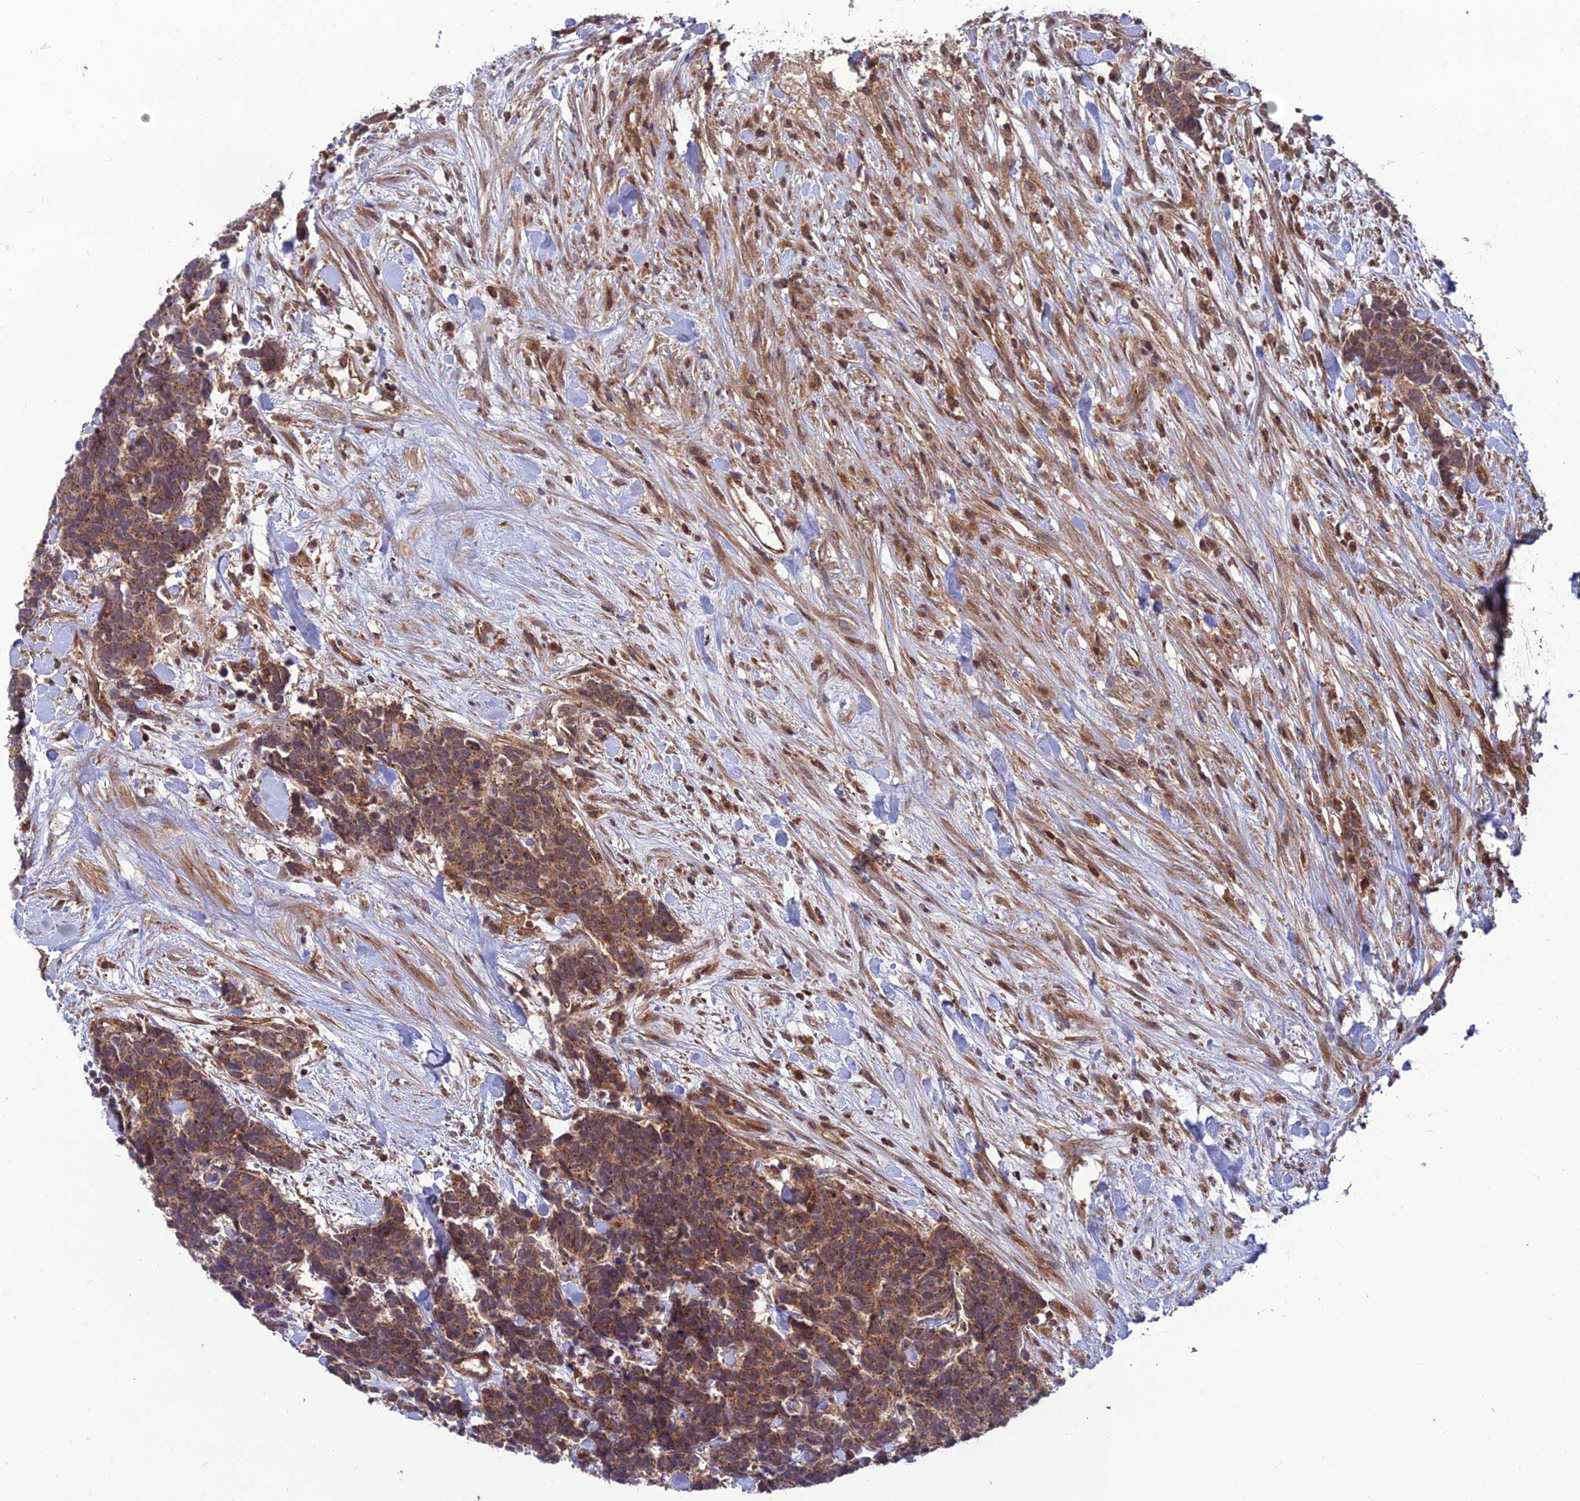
{"staining": {"intensity": "moderate", "quantity": ">75%", "location": "cytoplasmic/membranous"}, "tissue": "carcinoid", "cell_type": "Tumor cells", "image_type": "cancer", "snomed": [{"axis": "morphology", "description": "Carcinoma, NOS"}, {"axis": "morphology", "description": "Carcinoid, malignant, NOS"}, {"axis": "topography", "description": "Prostate"}], "caption": "DAB (3,3'-diaminobenzidine) immunohistochemical staining of carcinoma exhibits moderate cytoplasmic/membranous protein expression in approximately >75% of tumor cells.", "gene": "NDUFC1", "patient": {"sex": "male", "age": 57}}